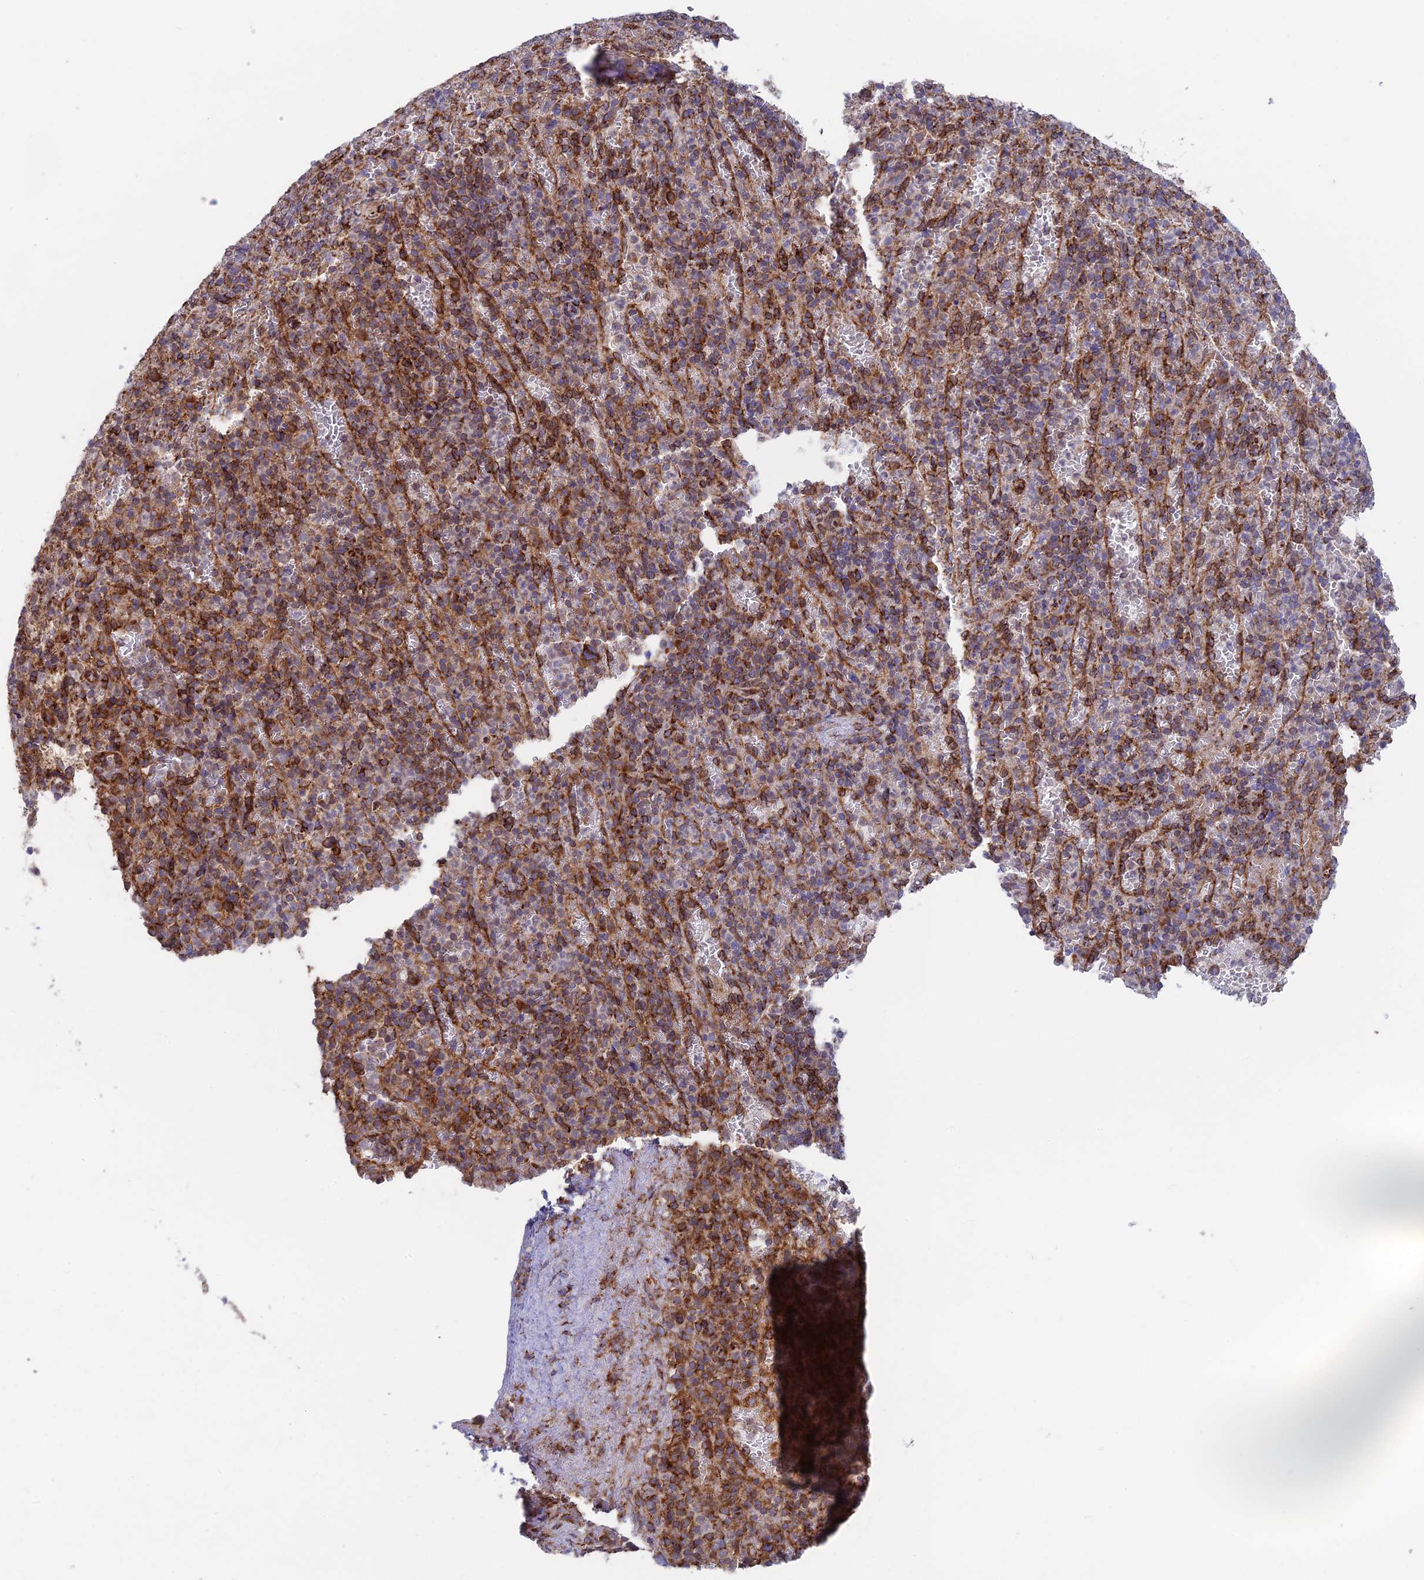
{"staining": {"intensity": "moderate", "quantity": "25%-75%", "location": "cytoplasmic/membranous"}, "tissue": "spleen", "cell_type": "Cells in red pulp", "image_type": "normal", "snomed": [{"axis": "morphology", "description": "Normal tissue, NOS"}, {"axis": "topography", "description": "Spleen"}], "caption": "A brown stain shows moderate cytoplasmic/membranous staining of a protein in cells in red pulp of unremarkable spleen. The staining is performed using DAB (3,3'-diaminobenzidine) brown chromogen to label protein expression. The nuclei are counter-stained blue using hematoxylin.", "gene": "CCDC69", "patient": {"sex": "female", "age": 74}}